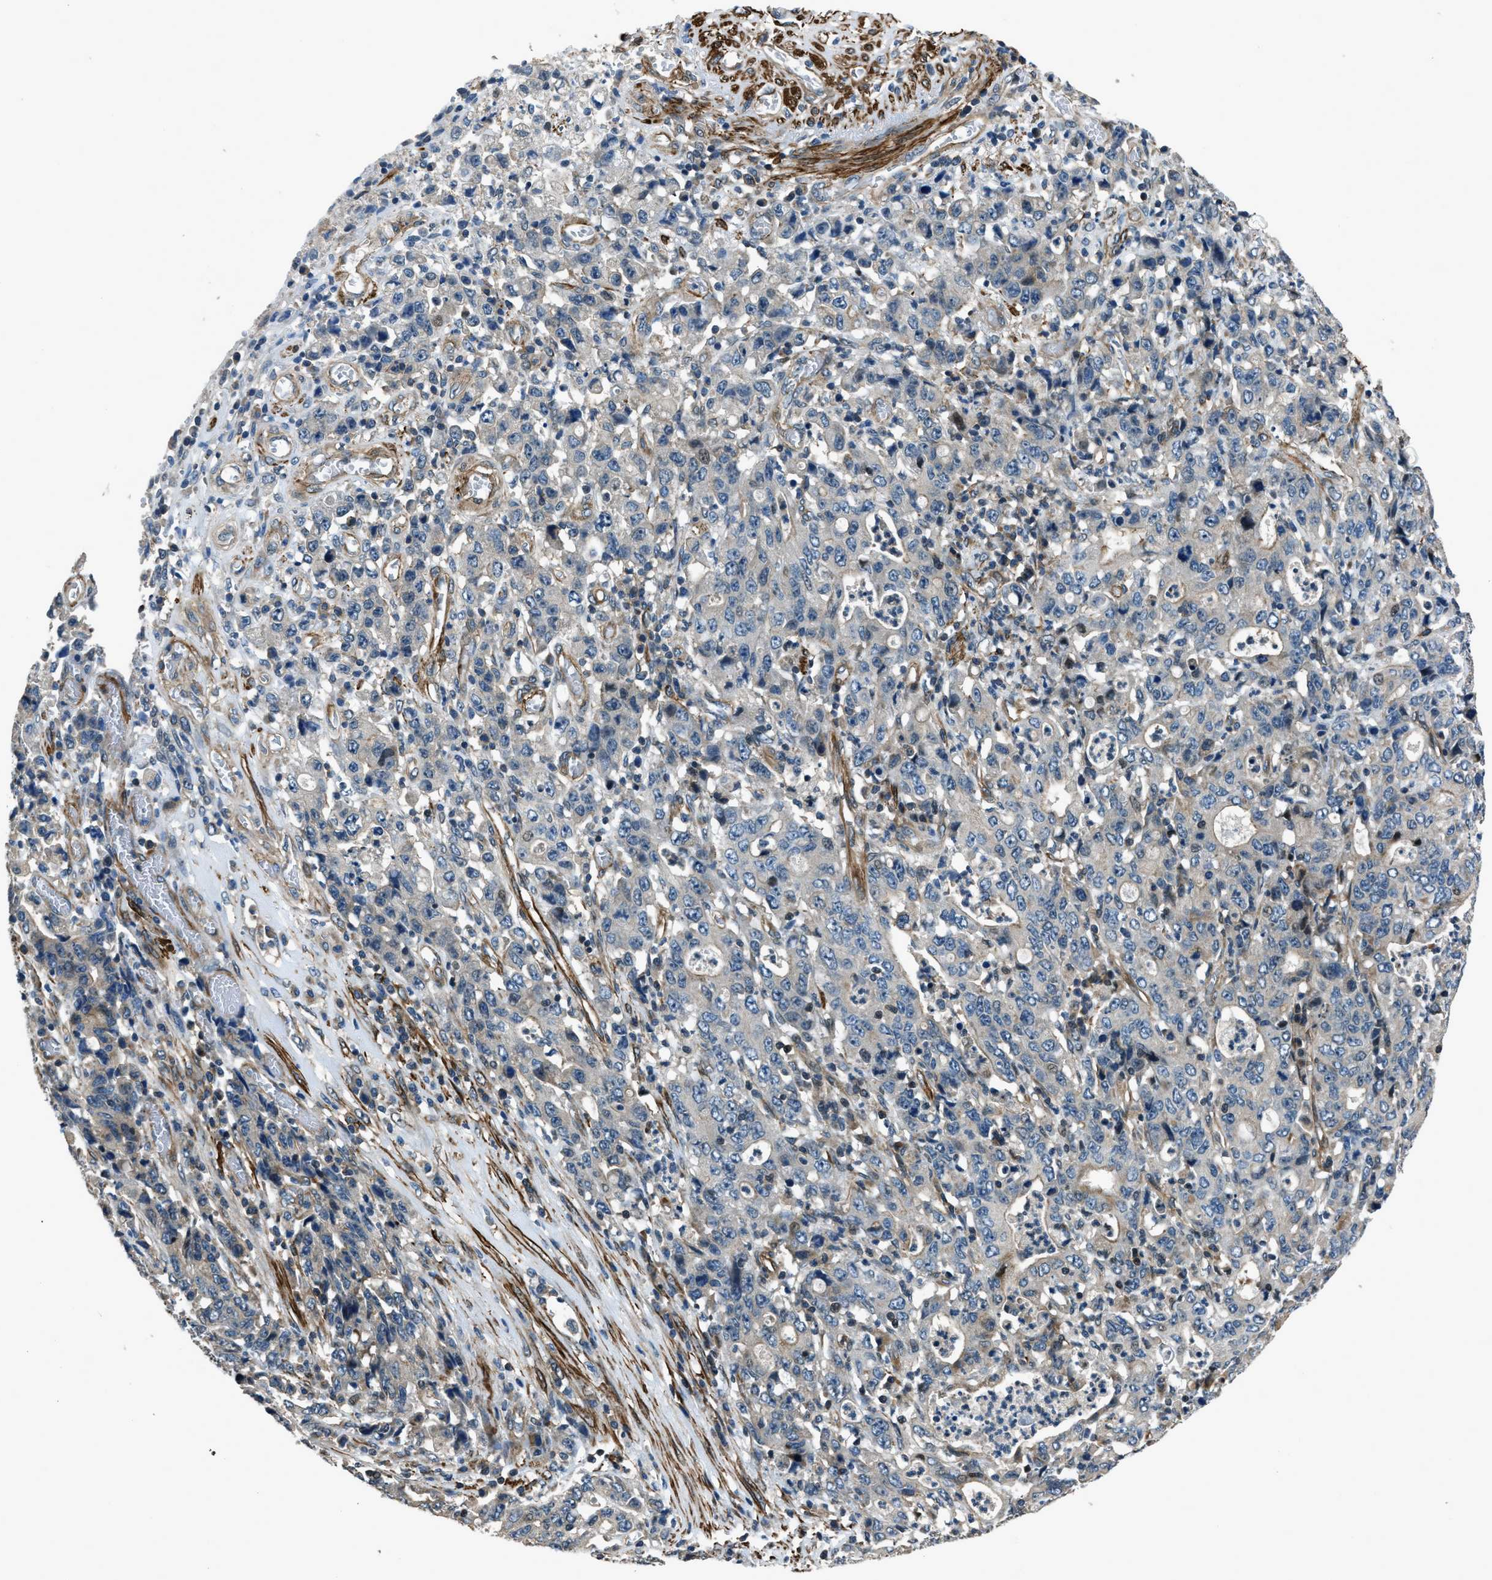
{"staining": {"intensity": "moderate", "quantity": "25%-75%", "location": "cytoplasmic/membranous"}, "tissue": "stomach cancer", "cell_type": "Tumor cells", "image_type": "cancer", "snomed": [{"axis": "morphology", "description": "Adenocarcinoma, NOS"}, {"axis": "topography", "description": "Stomach, upper"}], "caption": "Stomach cancer stained with a brown dye shows moderate cytoplasmic/membranous positive positivity in approximately 25%-75% of tumor cells.", "gene": "NUDCD3", "patient": {"sex": "male", "age": 69}}